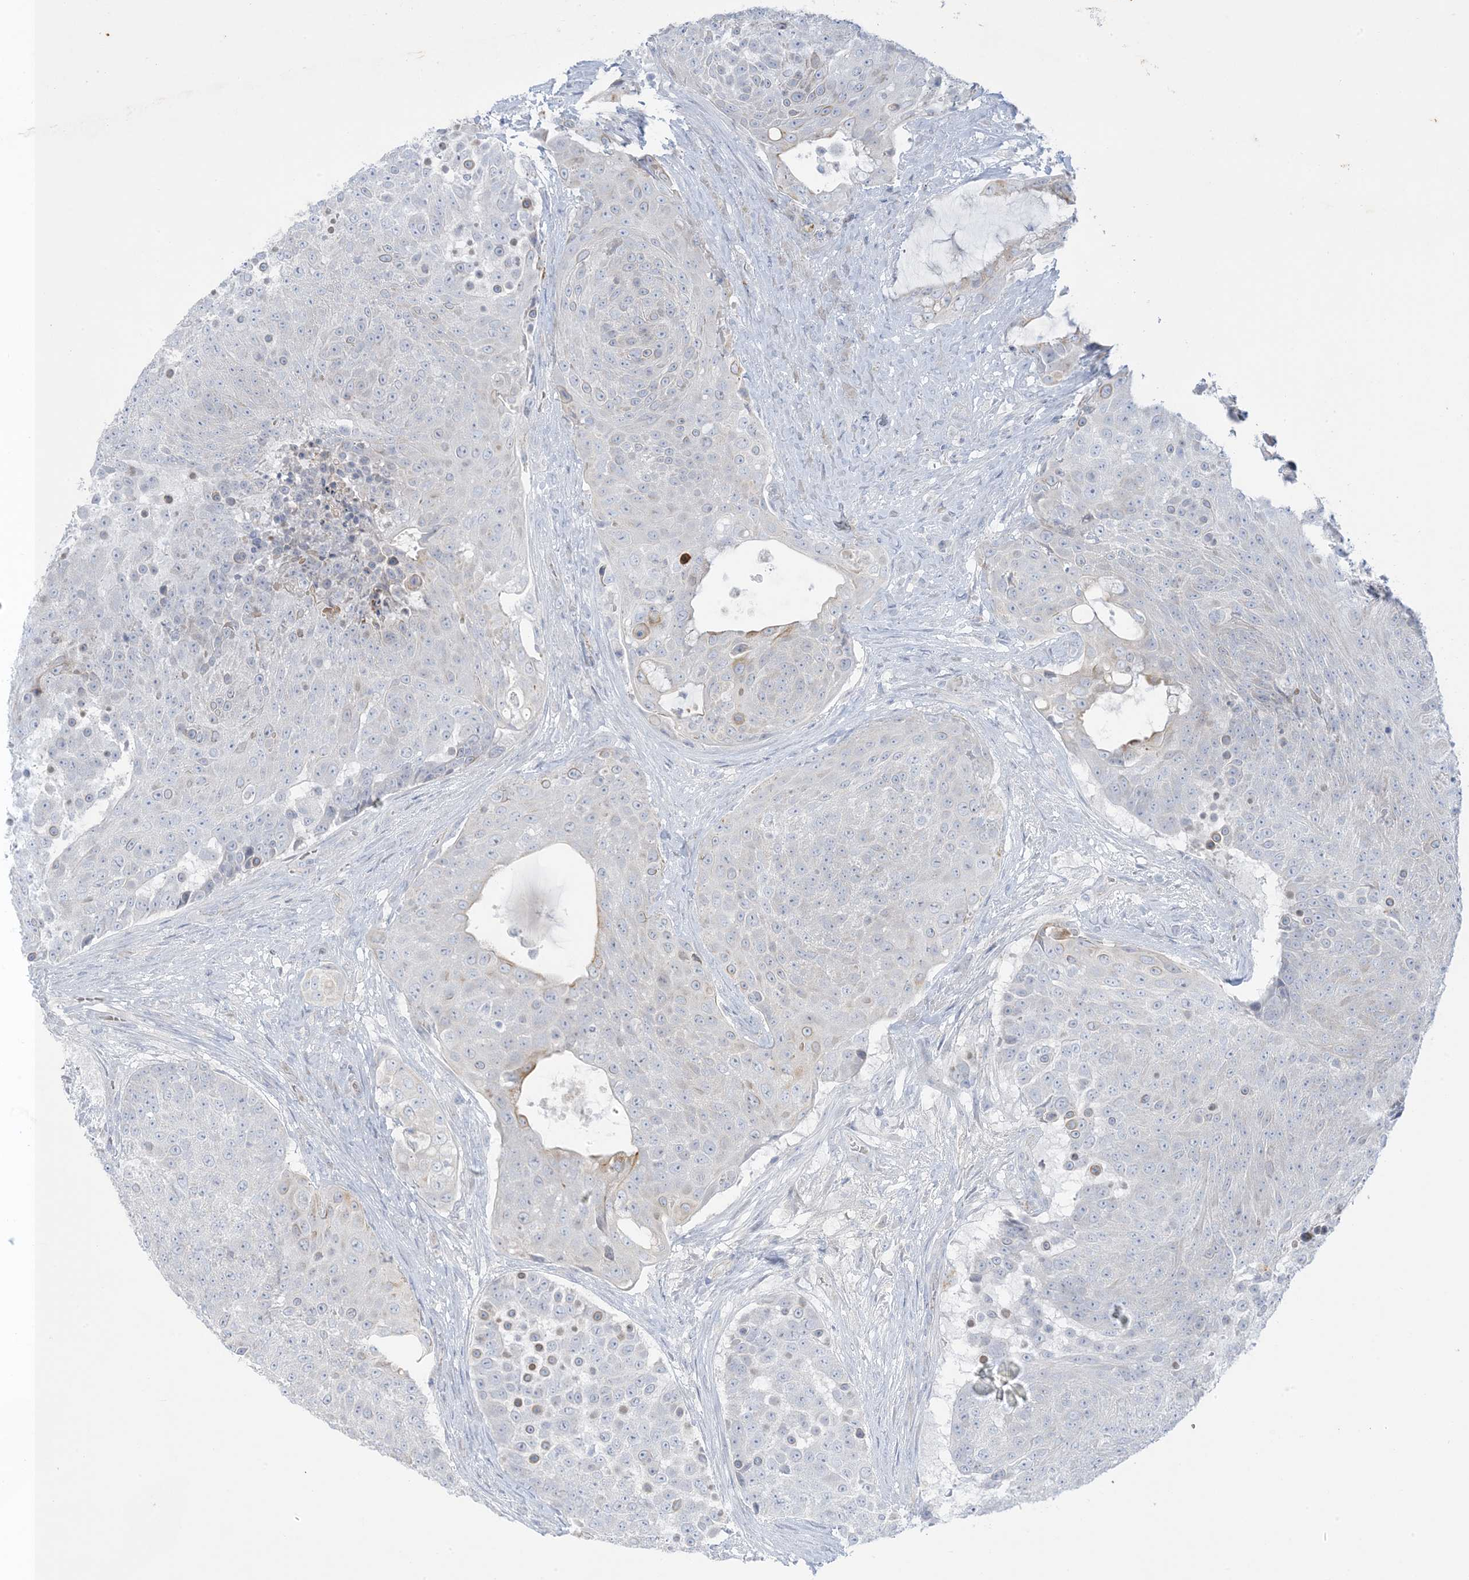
{"staining": {"intensity": "negative", "quantity": "none", "location": "none"}, "tissue": "urothelial cancer", "cell_type": "Tumor cells", "image_type": "cancer", "snomed": [{"axis": "morphology", "description": "Urothelial carcinoma, High grade"}, {"axis": "topography", "description": "Urinary bladder"}], "caption": "High magnification brightfield microscopy of high-grade urothelial carcinoma stained with DAB (3,3'-diaminobenzidine) (brown) and counterstained with hematoxylin (blue): tumor cells show no significant staining. The staining is performed using DAB brown chromogen with nuclei counter-stained in using hematoxylin.", "gene": "XIRP2", "patient": {"sex": "female", "age": 63}}